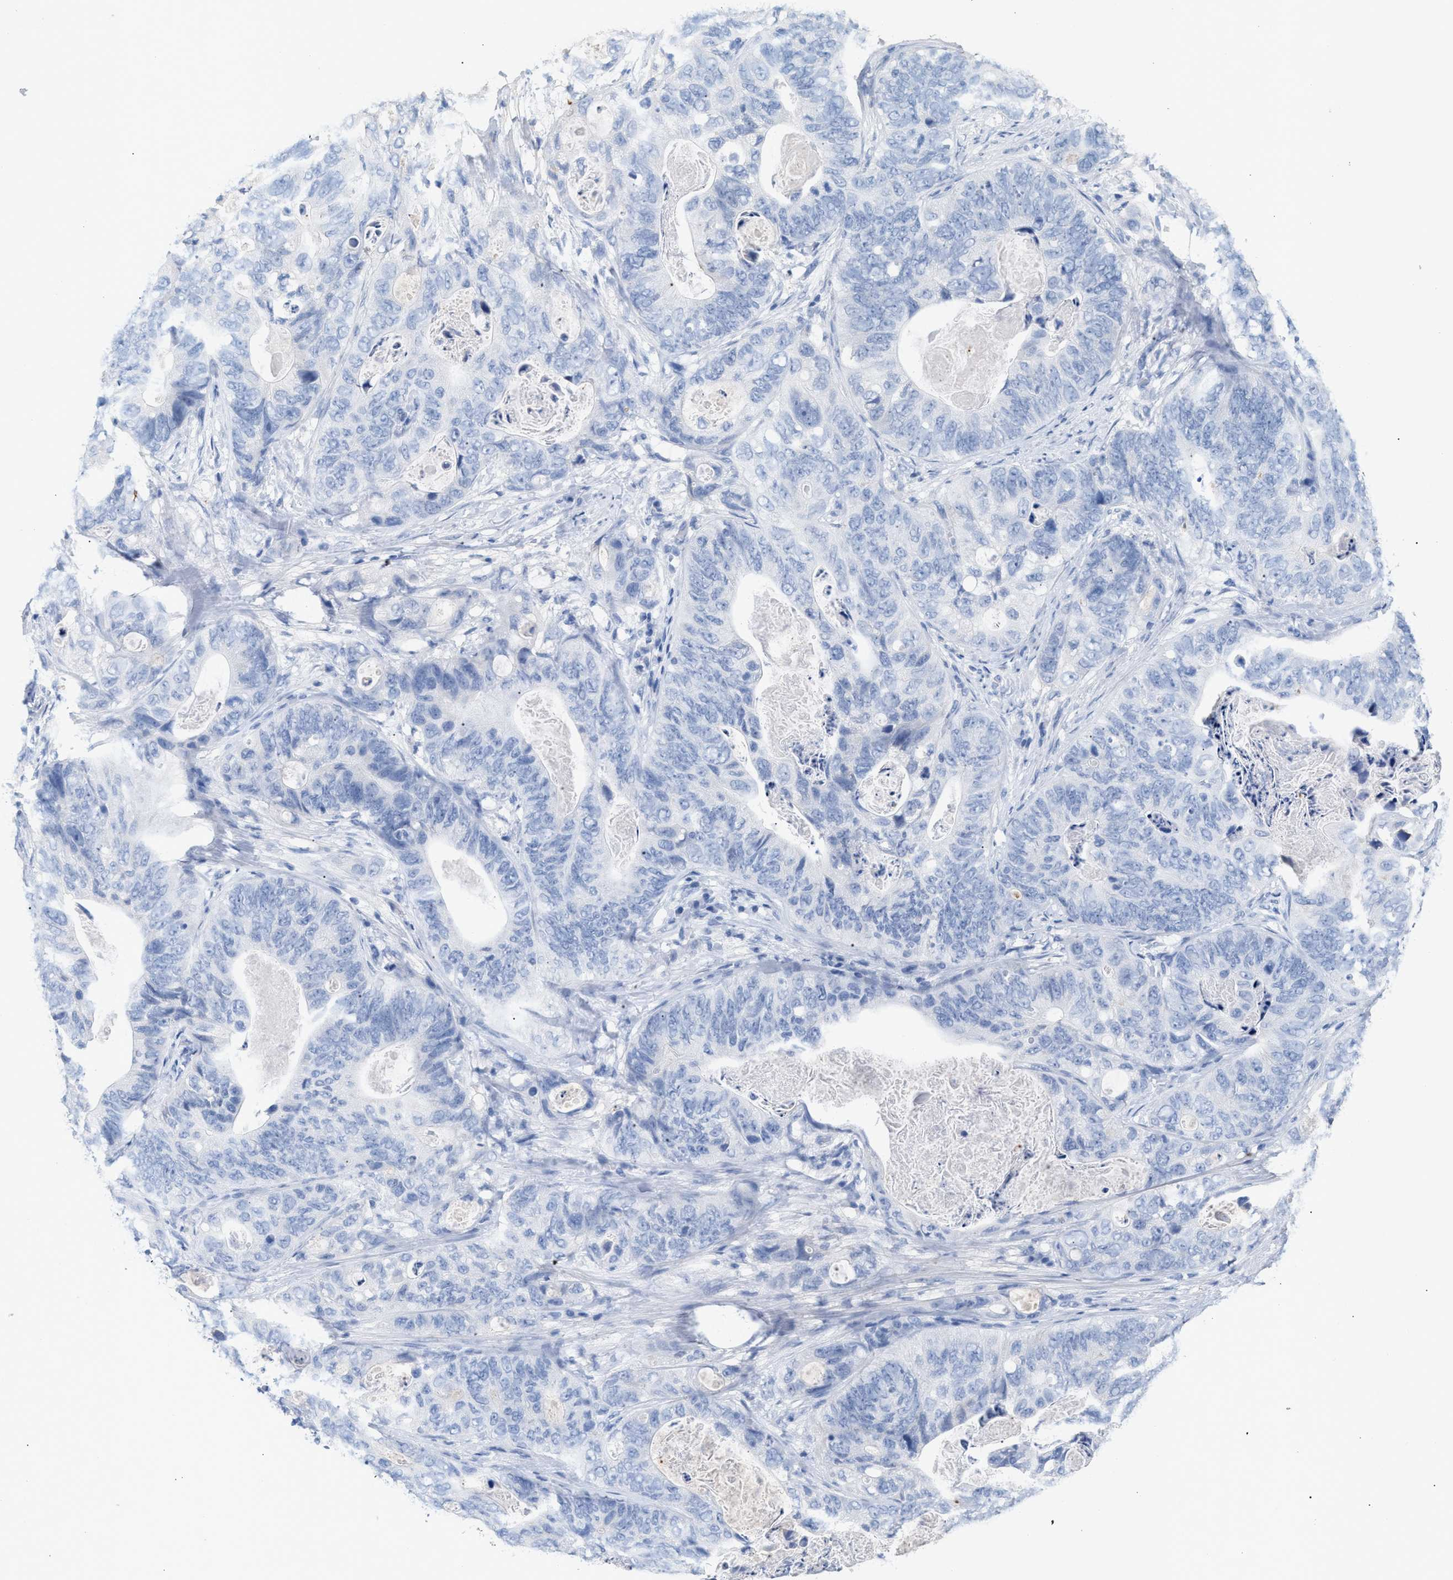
{"staining": {"intensity": "negative", "quantity": "none", "location": "none"}, "tissue": "stomach cancer", "cell_type": "Tumor cells", "image_type": "cancer", "snomed": [{"axis": "morphology", "description": "Adenocarcinoma, NOS"}, {"axis": "topography", "description": "Stomach"}], "caption": "Tumor cells are negative for protein expression in human stomach cancer (adenocarcinoma).", "gene": "APOH", "patient": {"sex": "female", "age": 89}}